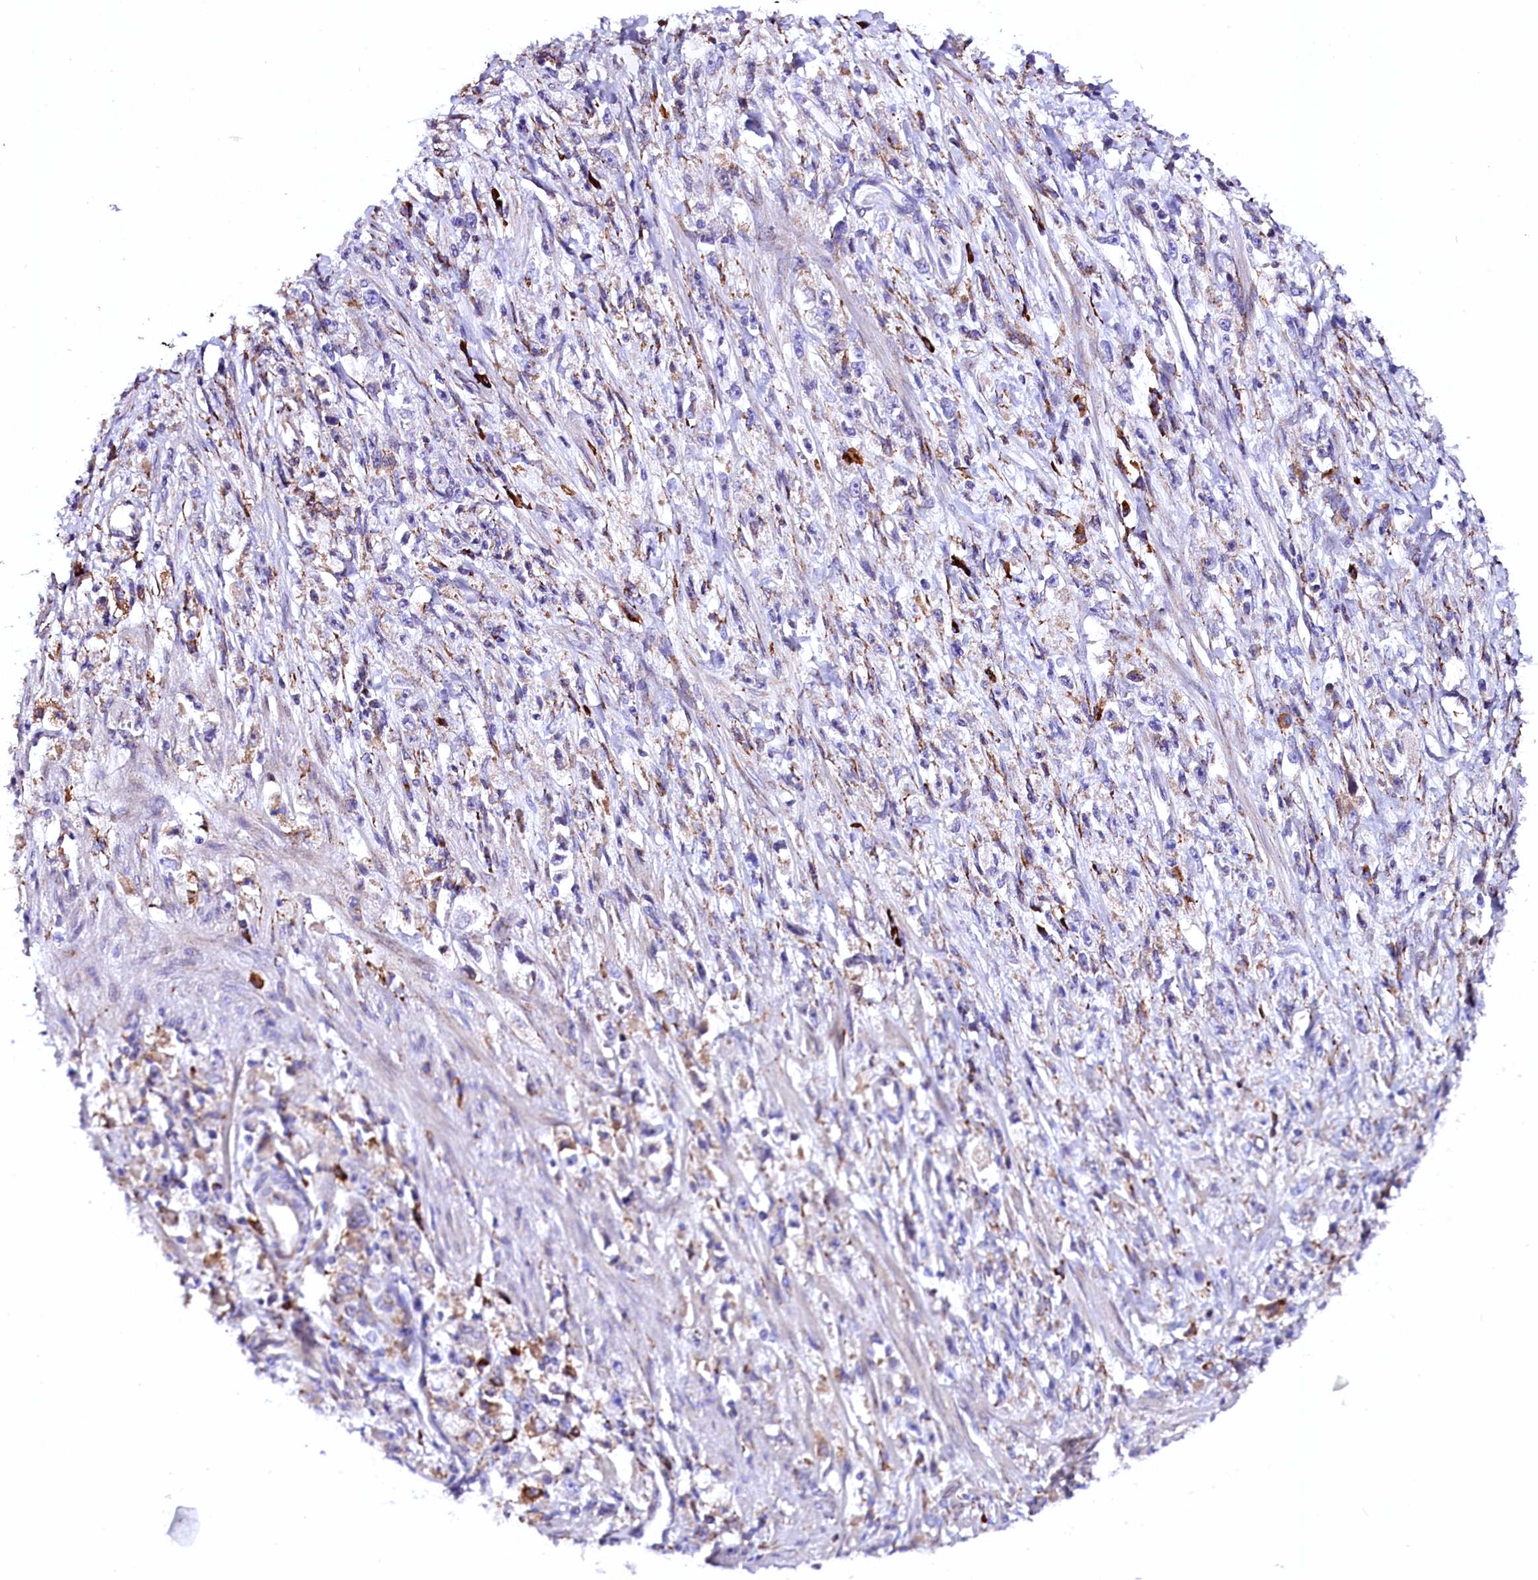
{"staining": {"intensity": "negative", "quantity": "none", "location": "none"}, "tissue": "stomach cancer", "cell_type": "Tumor cells", "image_type": "cancer", "snomed": [{"axis": "morphology", "description": "Adenocarcinoma, NOS"}, {"axis": "topography", "description": "Stomach"}], "caption": "DAB immunohistochemical staining of human adenocarcinoma (stomach) exhibits no significant positivity in tumor cells.", "gene": "CMTR2", "patient": {"sex": "female", "age": 59}}